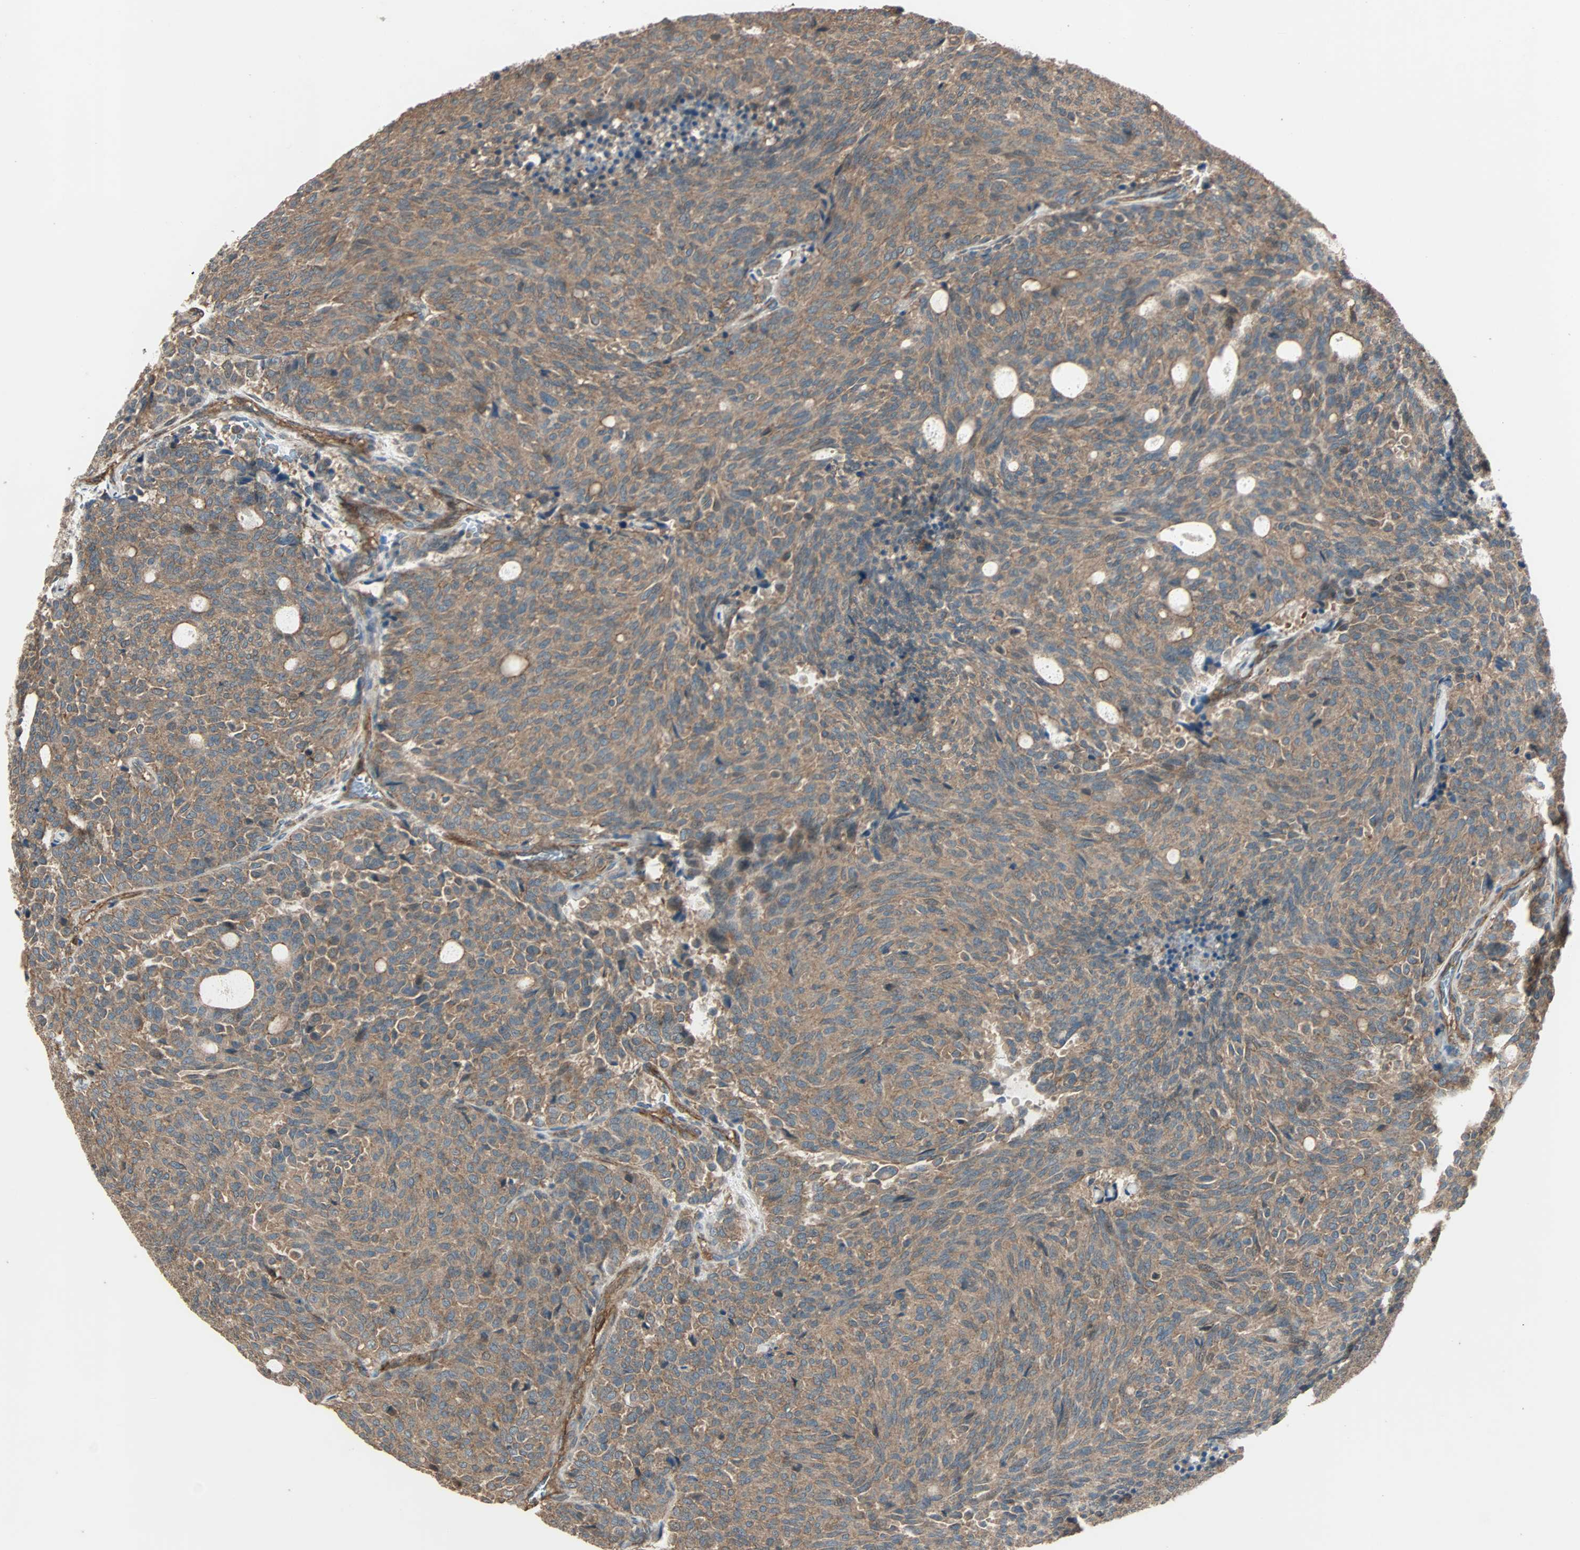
{"staining": {"intensity": "moderate", "quantity": ">75%", "location": "cytoplasmic/membranous"}, "tissue": "carcinoid", "cell_type": "Tumor cells", "image_type": "cancer", "snomed": [{"axis": "morphology", "description": "Carcinoid, malignant, NOS"}, {"axis": "topography", "description": "Pancreas"}], "caption": "Immunohistochemistry (DAB) staining of carcinoid exhibits moderate cytoplasmic/membranous protein staining in about >75% of tumor cells. Ihc stains the protein of interest in brown and the nuclei are stained blue.", "gene": "GCK", "patient": {"sex": "female", "age": 54}}